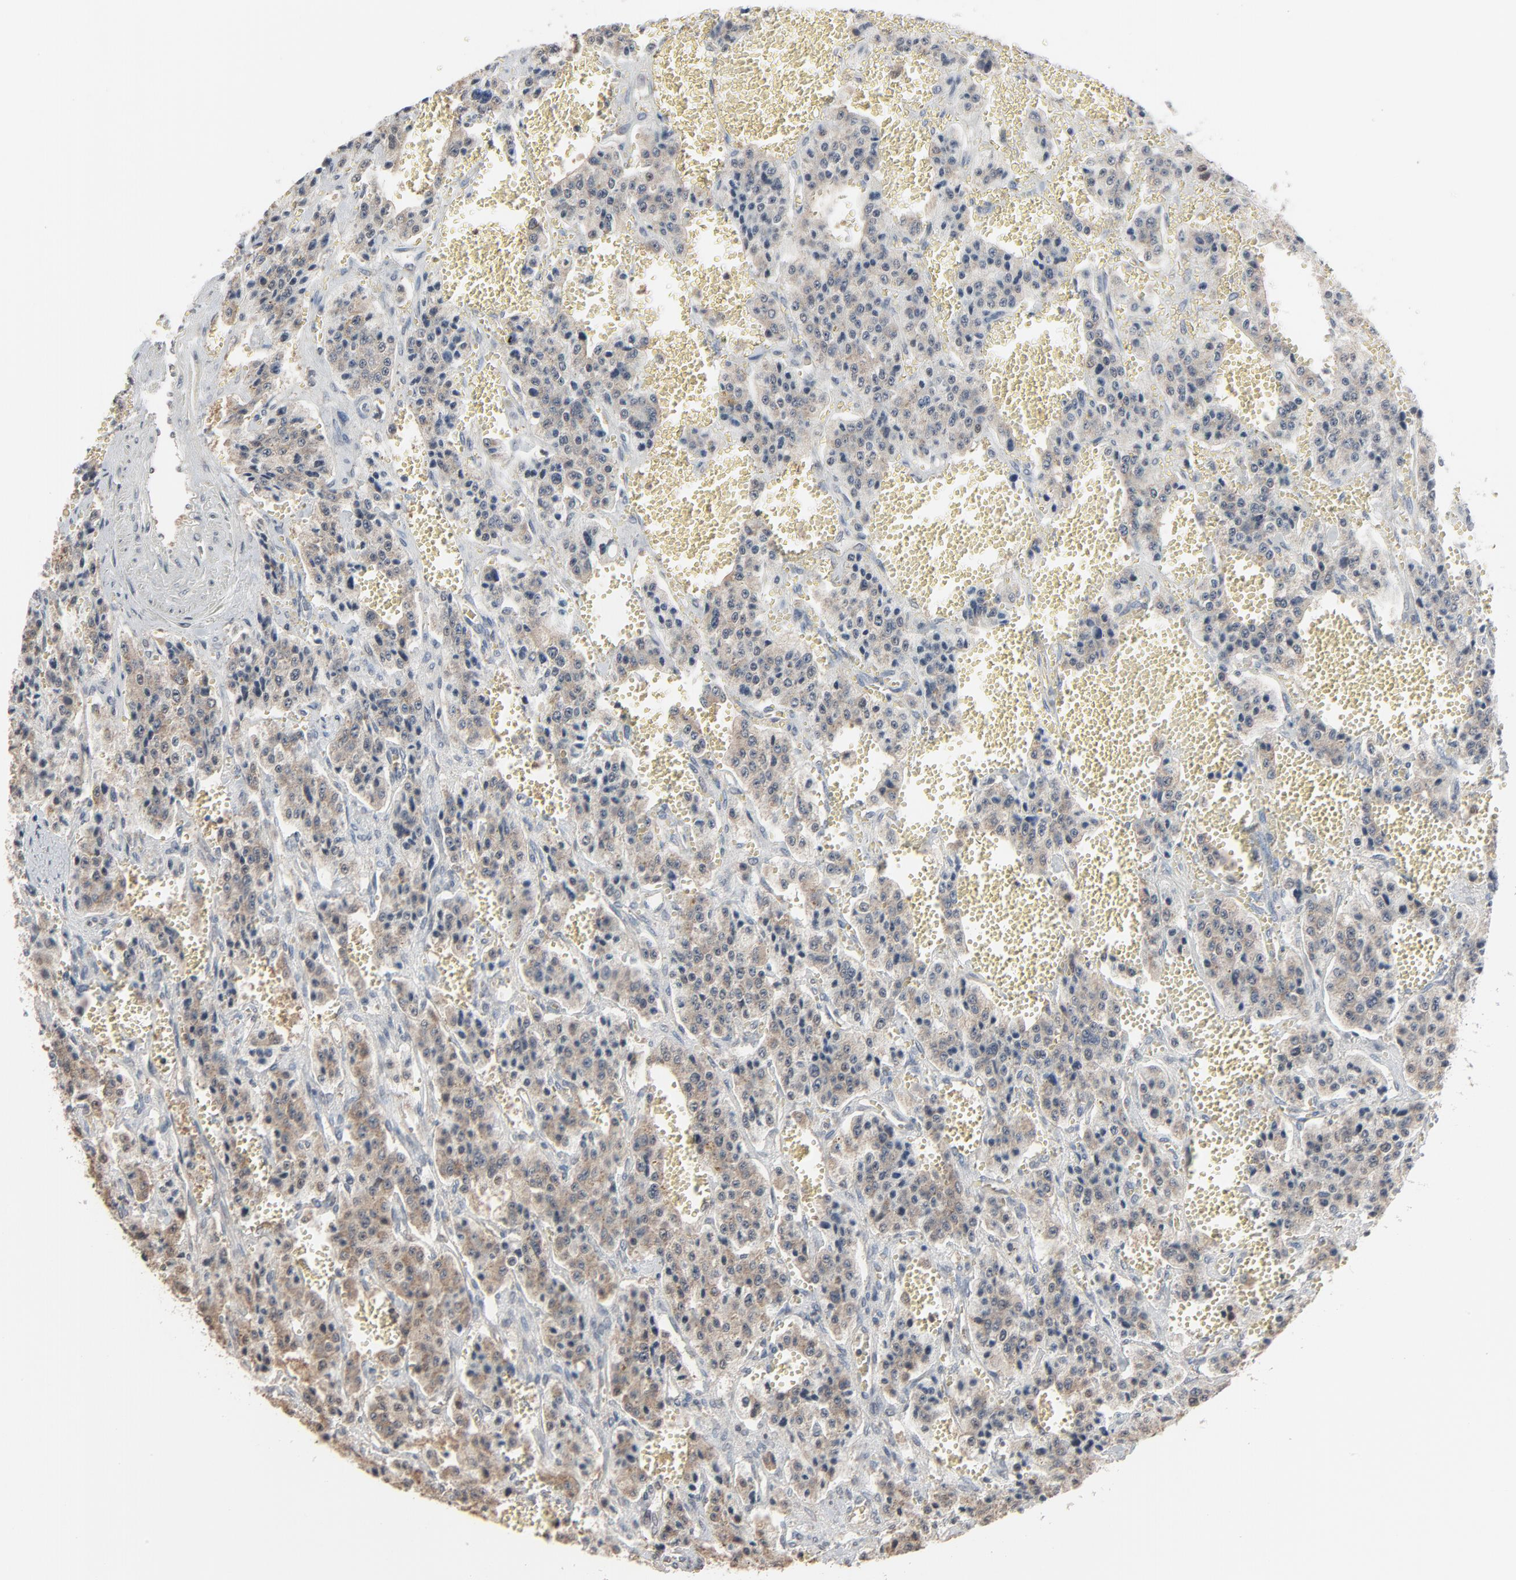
{"staining": {"intensity": "weak", "quantity": ">75%", "location": "cytoplasmic/membranous"}, "tissue": "carcinoid", "cell_type": "Tumor cells", "image_type": "cancer", "snomed": [{"axis": "morphology", "description": "Carcinoid, malignant, NOS"}, {"axis": "topography", "description": "Small intestine"}], "caption": "Immunohistochemical staining of human carcinoid (malignant) displays low levels of weak cytoplasmic/membranous expression in about >75% of tumor cells. The staining is performed using DAB brown chromogen to label protein expression. The nuclei are counter-stained blue using hematoxylin.", "gene": "CCT5", "patient": {"sex": "male", "age": 52}}